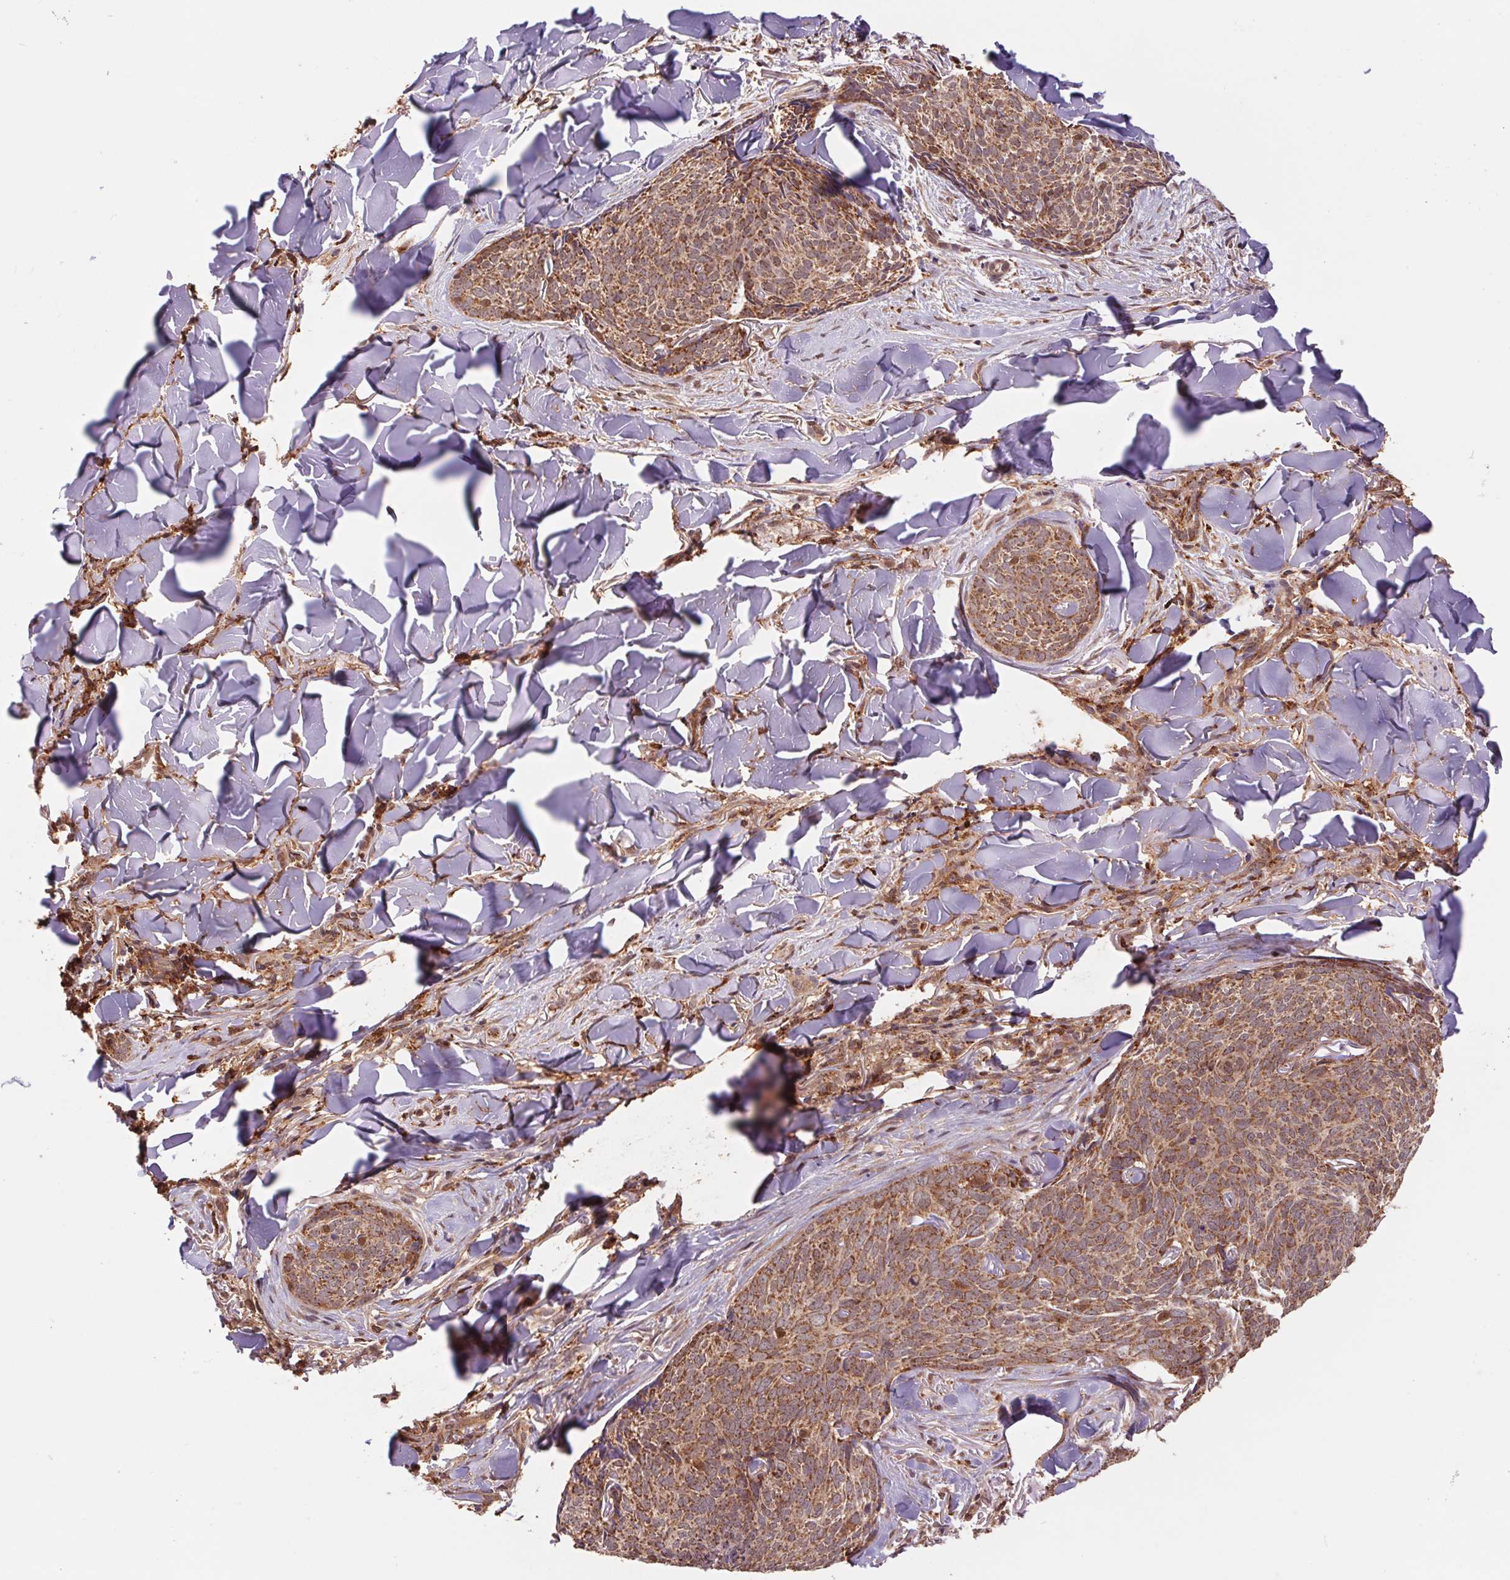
{"staining": {"intensity": "moderate", "quantity": ">75%", "location": "cytoplasmic/membranous"}, "tissue": "skin cancer", "cell_type": "Tumor cells", "image_type": "cancer", "snomed": [{"axis": "morphology", "description": "Basal cell carcinoma"}, {"axis": "topography", "description": "Skin"}], "caption": "Human skin cancer stained with a brown dye demonstrates moderate cytoplasmic/membranous positive expression in approximately >75% of tumor cells.", "gene": "URM1", "patient": {"sex": "female", "age": 82}}